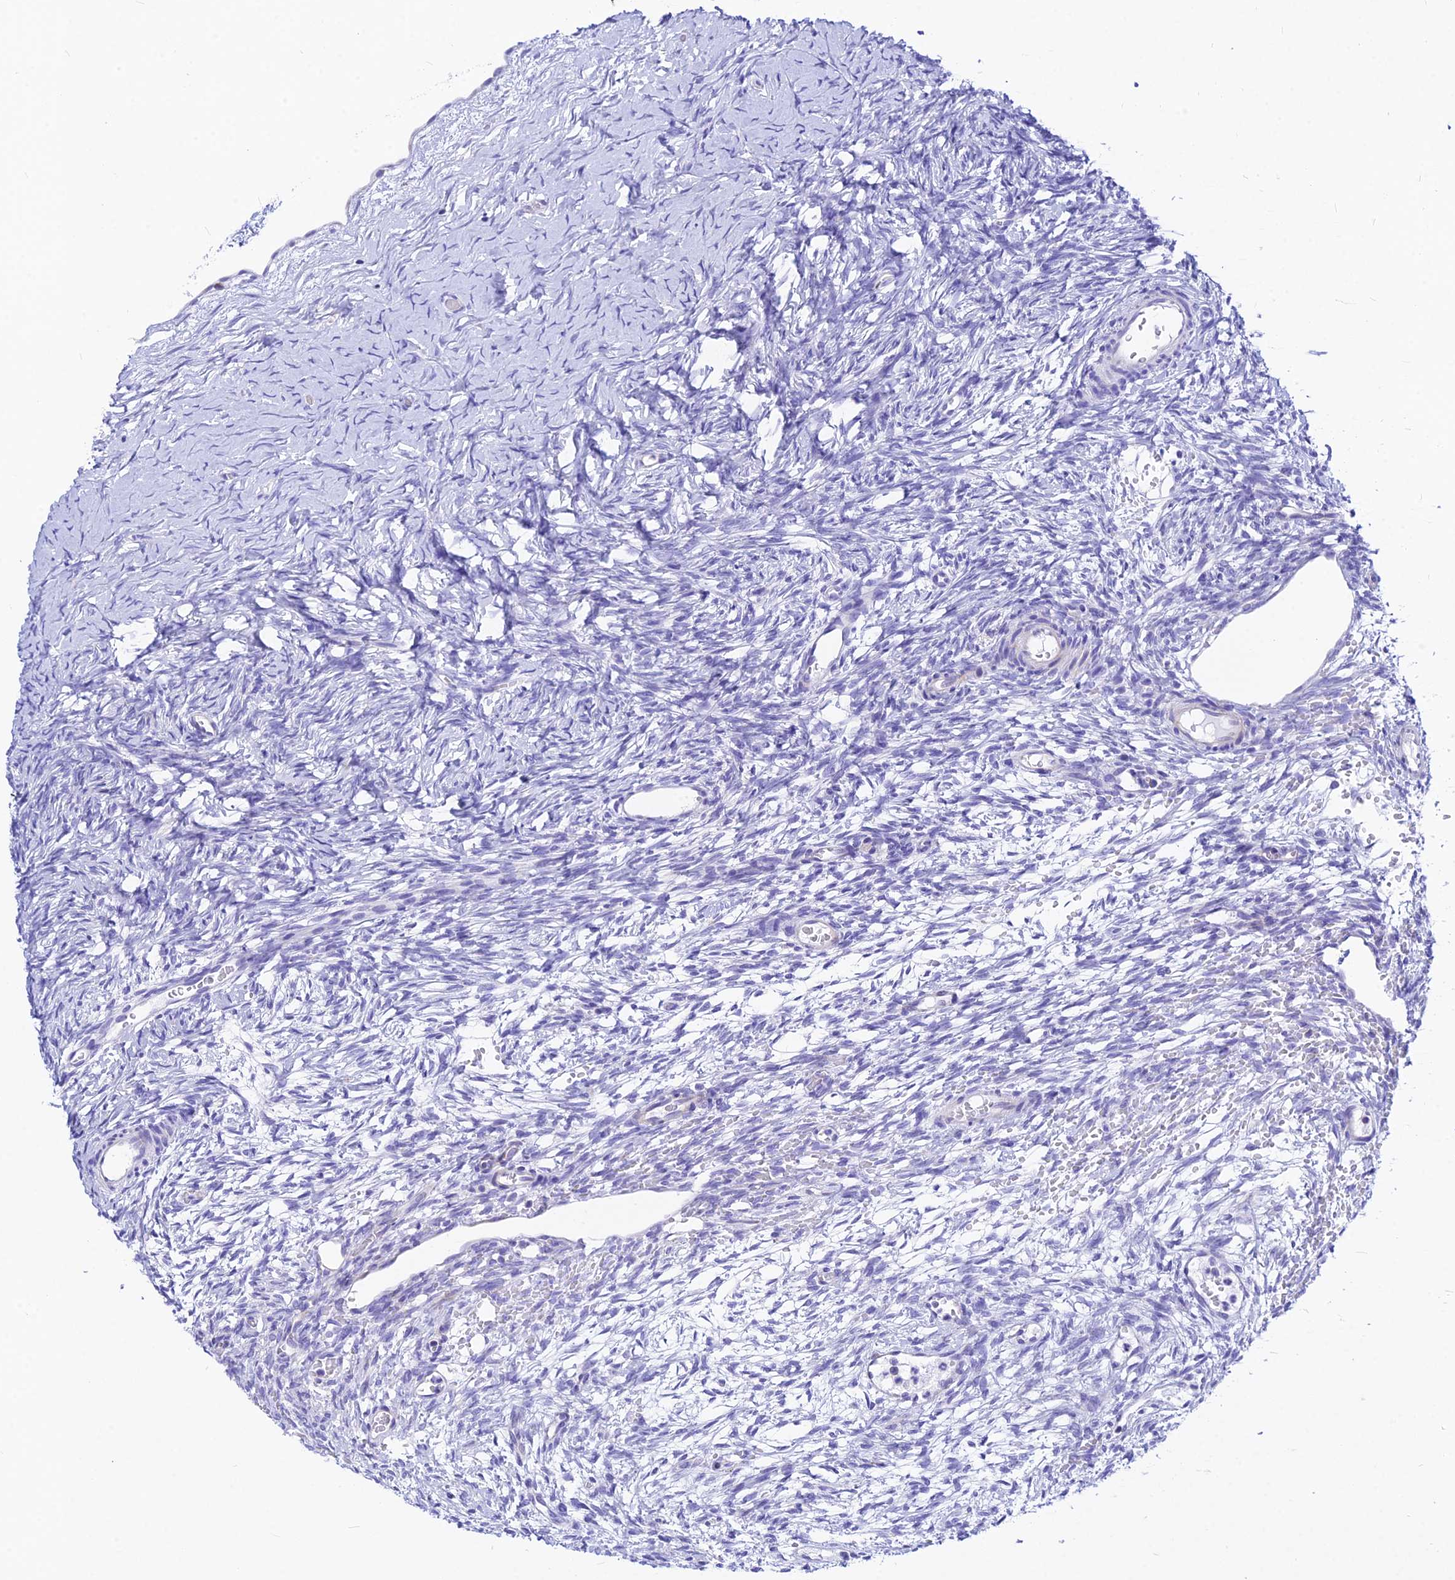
{"staining": {"intensity": "negative", "quantity": "none", "location": "none"}, "tissue": "ovary", "cell_type": "Follicle cells", "image_type": "normal", "snomed": [{"axis": "morphology", "description": "Normal tissue, NOS"}, {"axis": "topography", "description": "Ovary"}], "caption": "DAB (3,3'-diaminobenzidine) immunohistochemical staining of benign ovary shows no significant staining in follicle cells. The staining was performed using DAB to visualize the protein expression in brown, while the nuclei were stained in blue with hematoxylin (Magnification: 20x).", "gene": "CNOT6", "patient": {"sex": "female", "age": 39}}